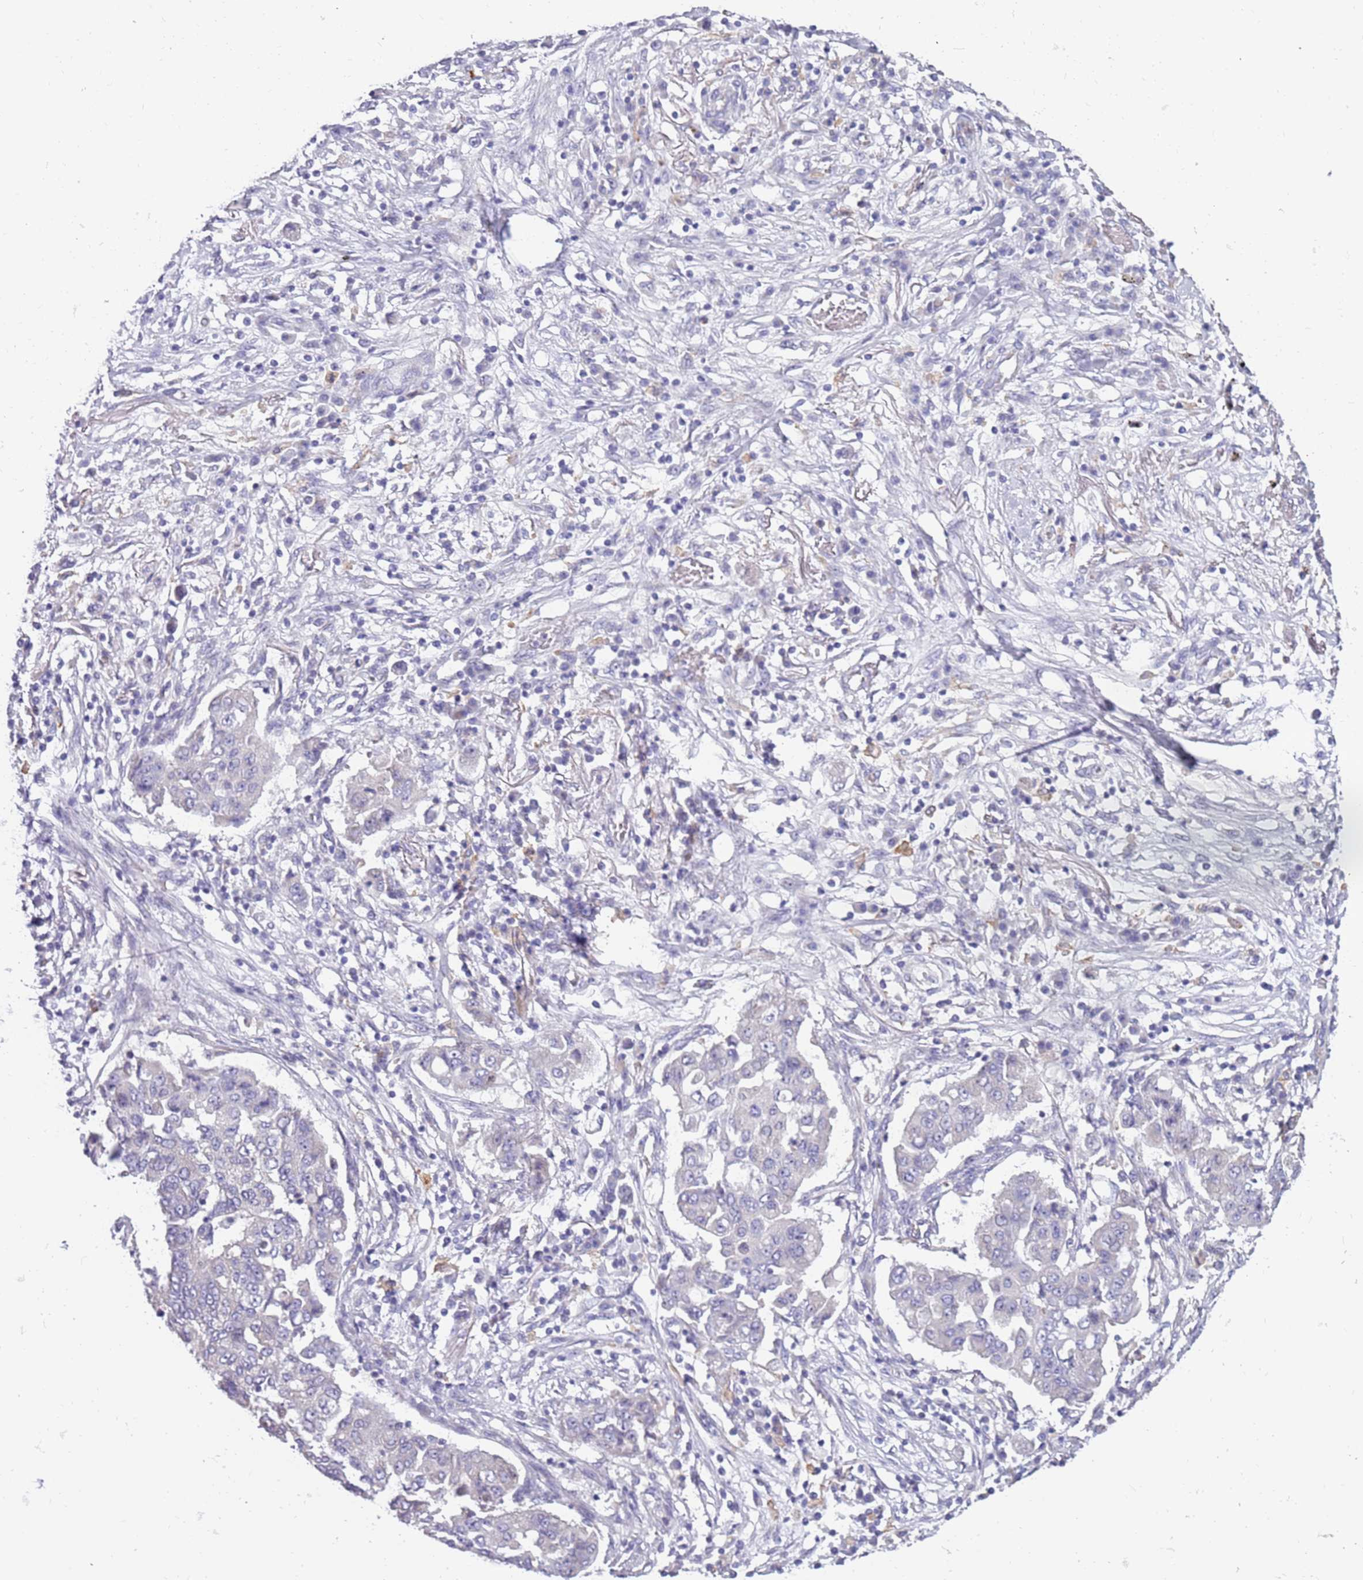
{"staining": {"intensity": "negative", "quantity": "none", "location": "none"}, "tissue": "lung cancer", "cell_type": "Tumor cells", "image_type": "cancer", "snomed": [{"axis": "morphology", "description": "Squamous cell carcinoma, NOS"}, {"axis": "topography", "description": "Lung"}], "caption": "An immunohistochemistry (IHC) histopathology image of lung squamous cell carcinoma is shown. There is no staining in tumor cells of lung squamous cell carcinoma.", "gene": "RHCG", "patient": {"sex": "male", "age": 74}}